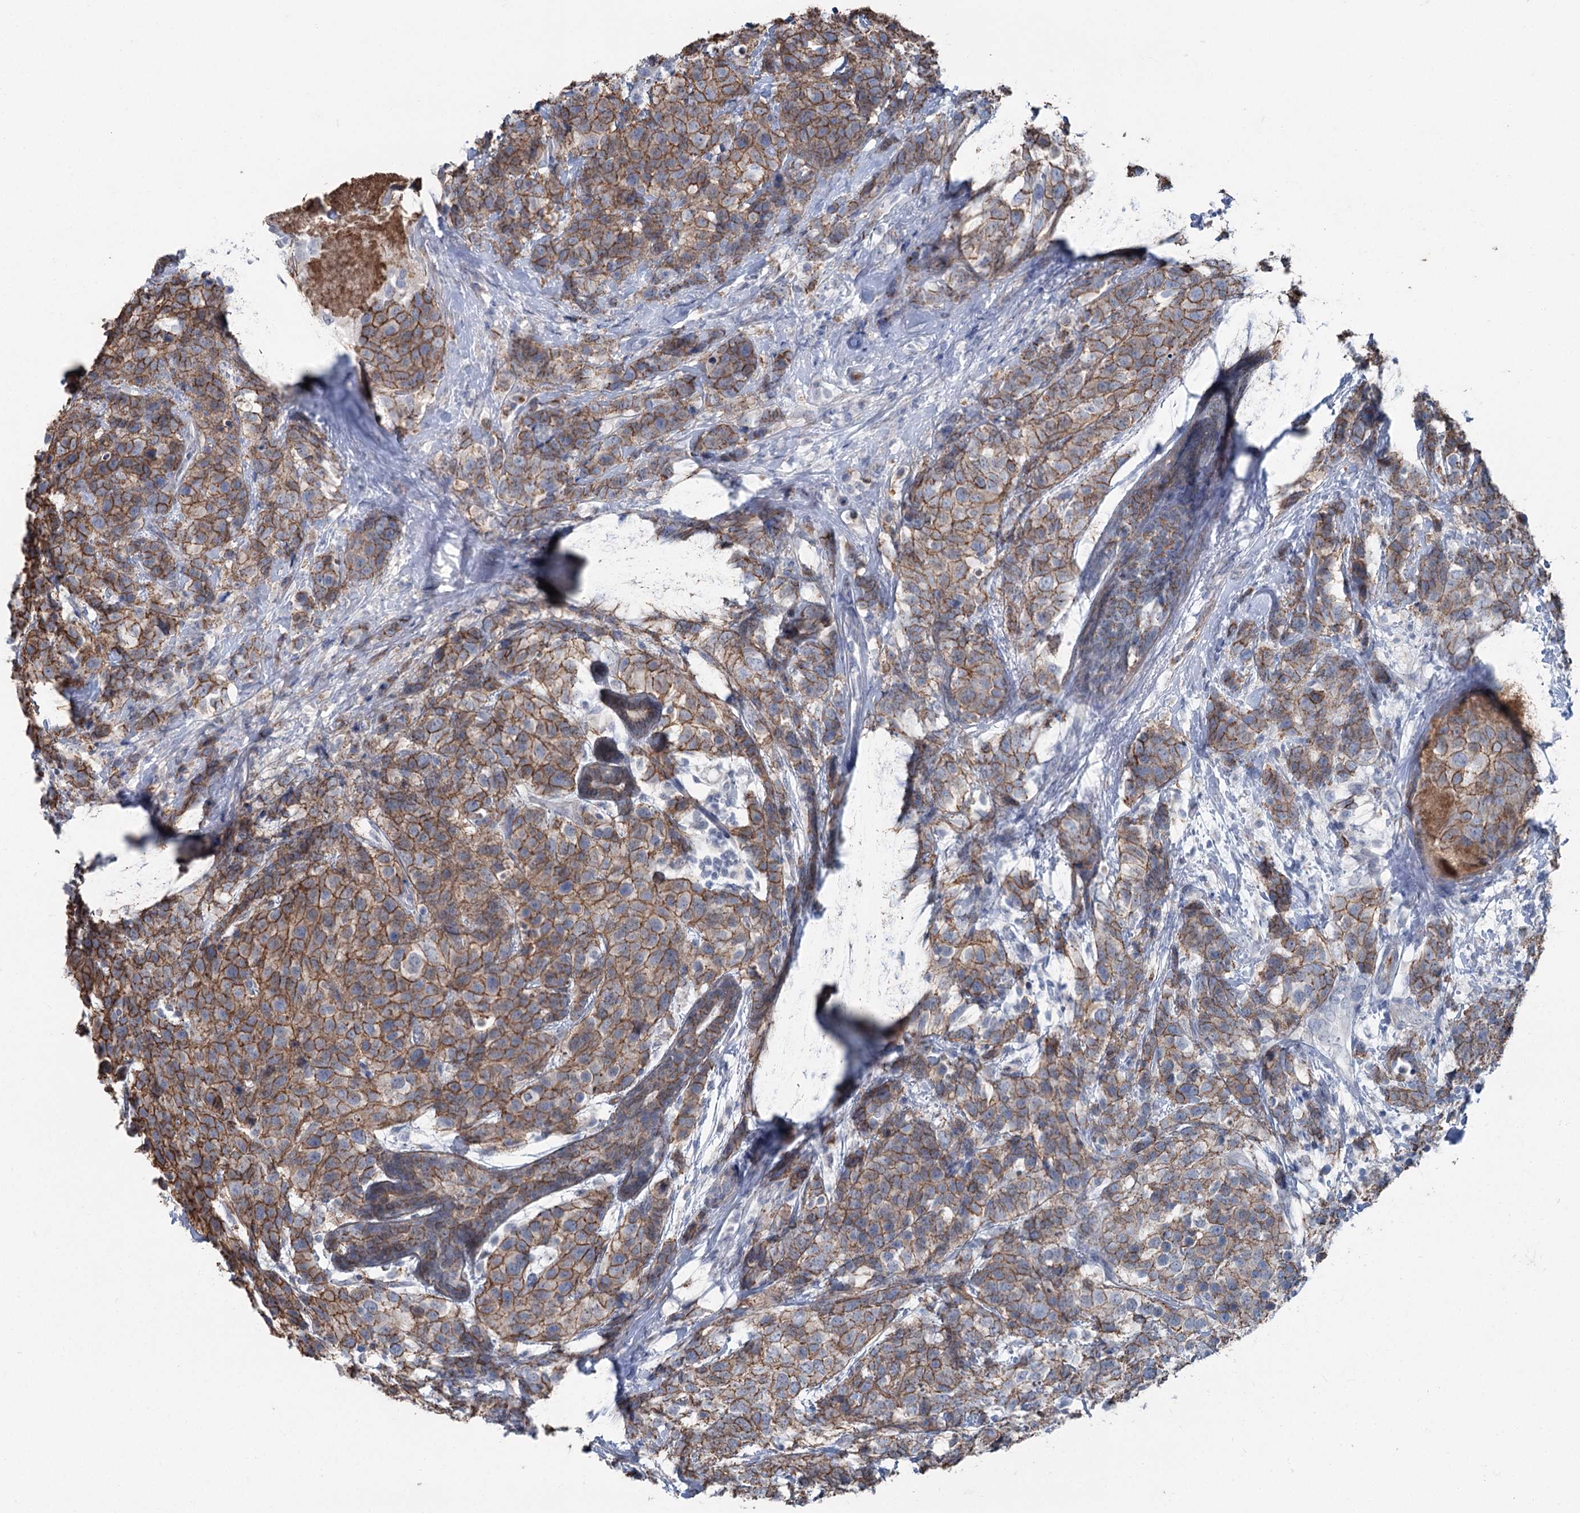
{"staining": {"intensity": "strong", "quantity": ">75%", "location": "cytoplasmic/membranous"}, "tissue": "breast cancer", "cell_type": "Tumor cells", "image_type": "cancer", "snomed": [{"axis": "morphology", "description": "Lobular carcinoma"}, {"axis": "topography", "description": "Breast"}], "caption": "Tumor cells show high levels of strong cytoplasmic/membranous expression in approximately >75% of cells in human lobular carcinoma (breast). Immunohistochemistry stains the protein in brown and the nuclei are stained blue.", "gene": "FAM120B", "patient": {"sex": "female", "age": 59}}